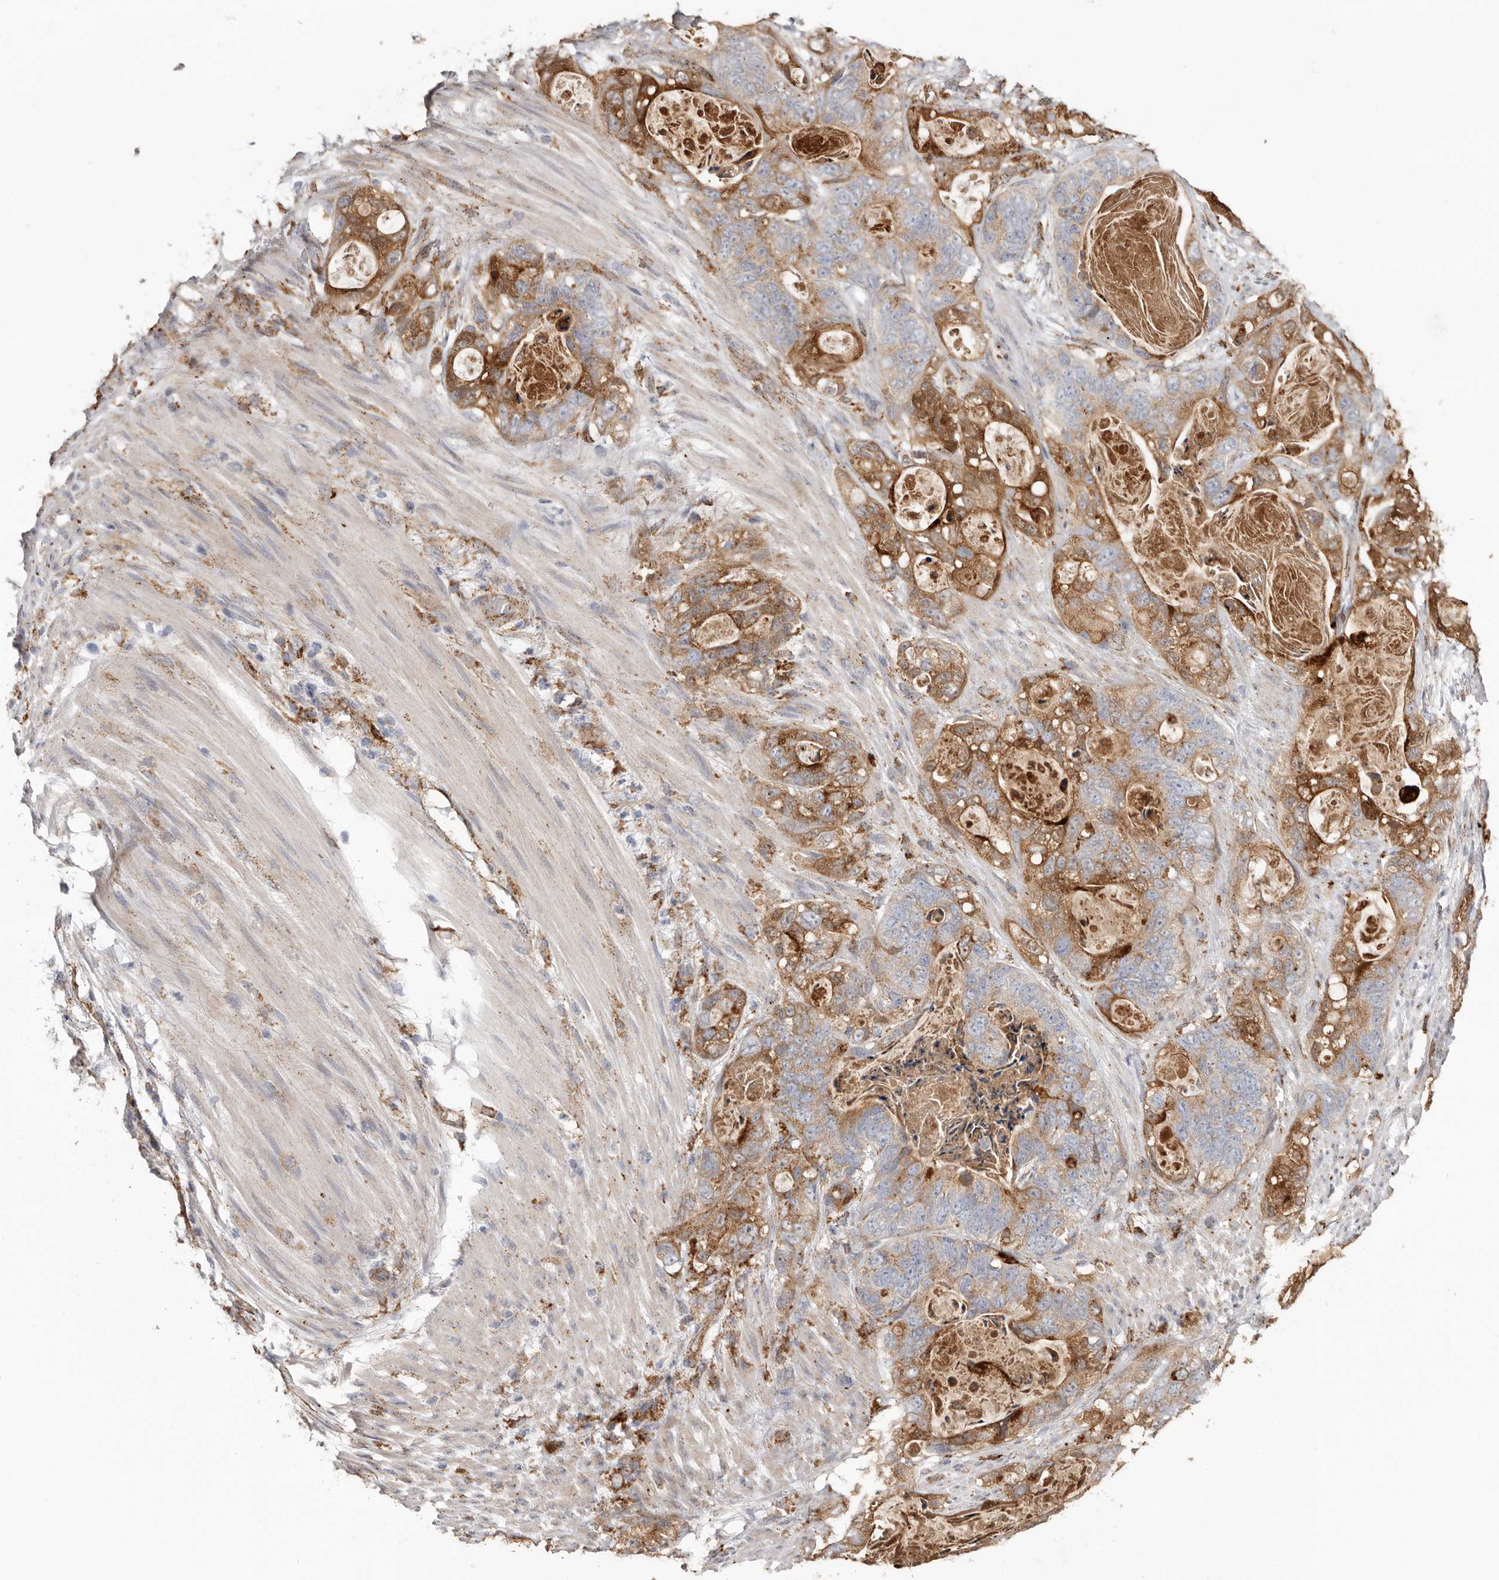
{"staining": {"intensity": "moderate", "quantity": ">75%", "location": "cytoplasmic/membranous"}, "tissue": "stomach cancer", "cell_type": "Tumor cells", "image_type": "cancer", "snomed": [{"axis": "morphology", "description": "Normal tissue, NOS"}, {"axis": "morphology", "description": "Adenocarcinoma, NOS"}, {"axis": "topography", "description": "Stomach"}], "caption": "This photomicrograph displays immunohistochemistry staining of human stomach cancer (adenocarcinoma), with medium moderate cytoplasmic/membranous positivity in approximately >75% of tumor cells.", "gene": "GRN", "patient": {"sex": "female", "age": 89}}